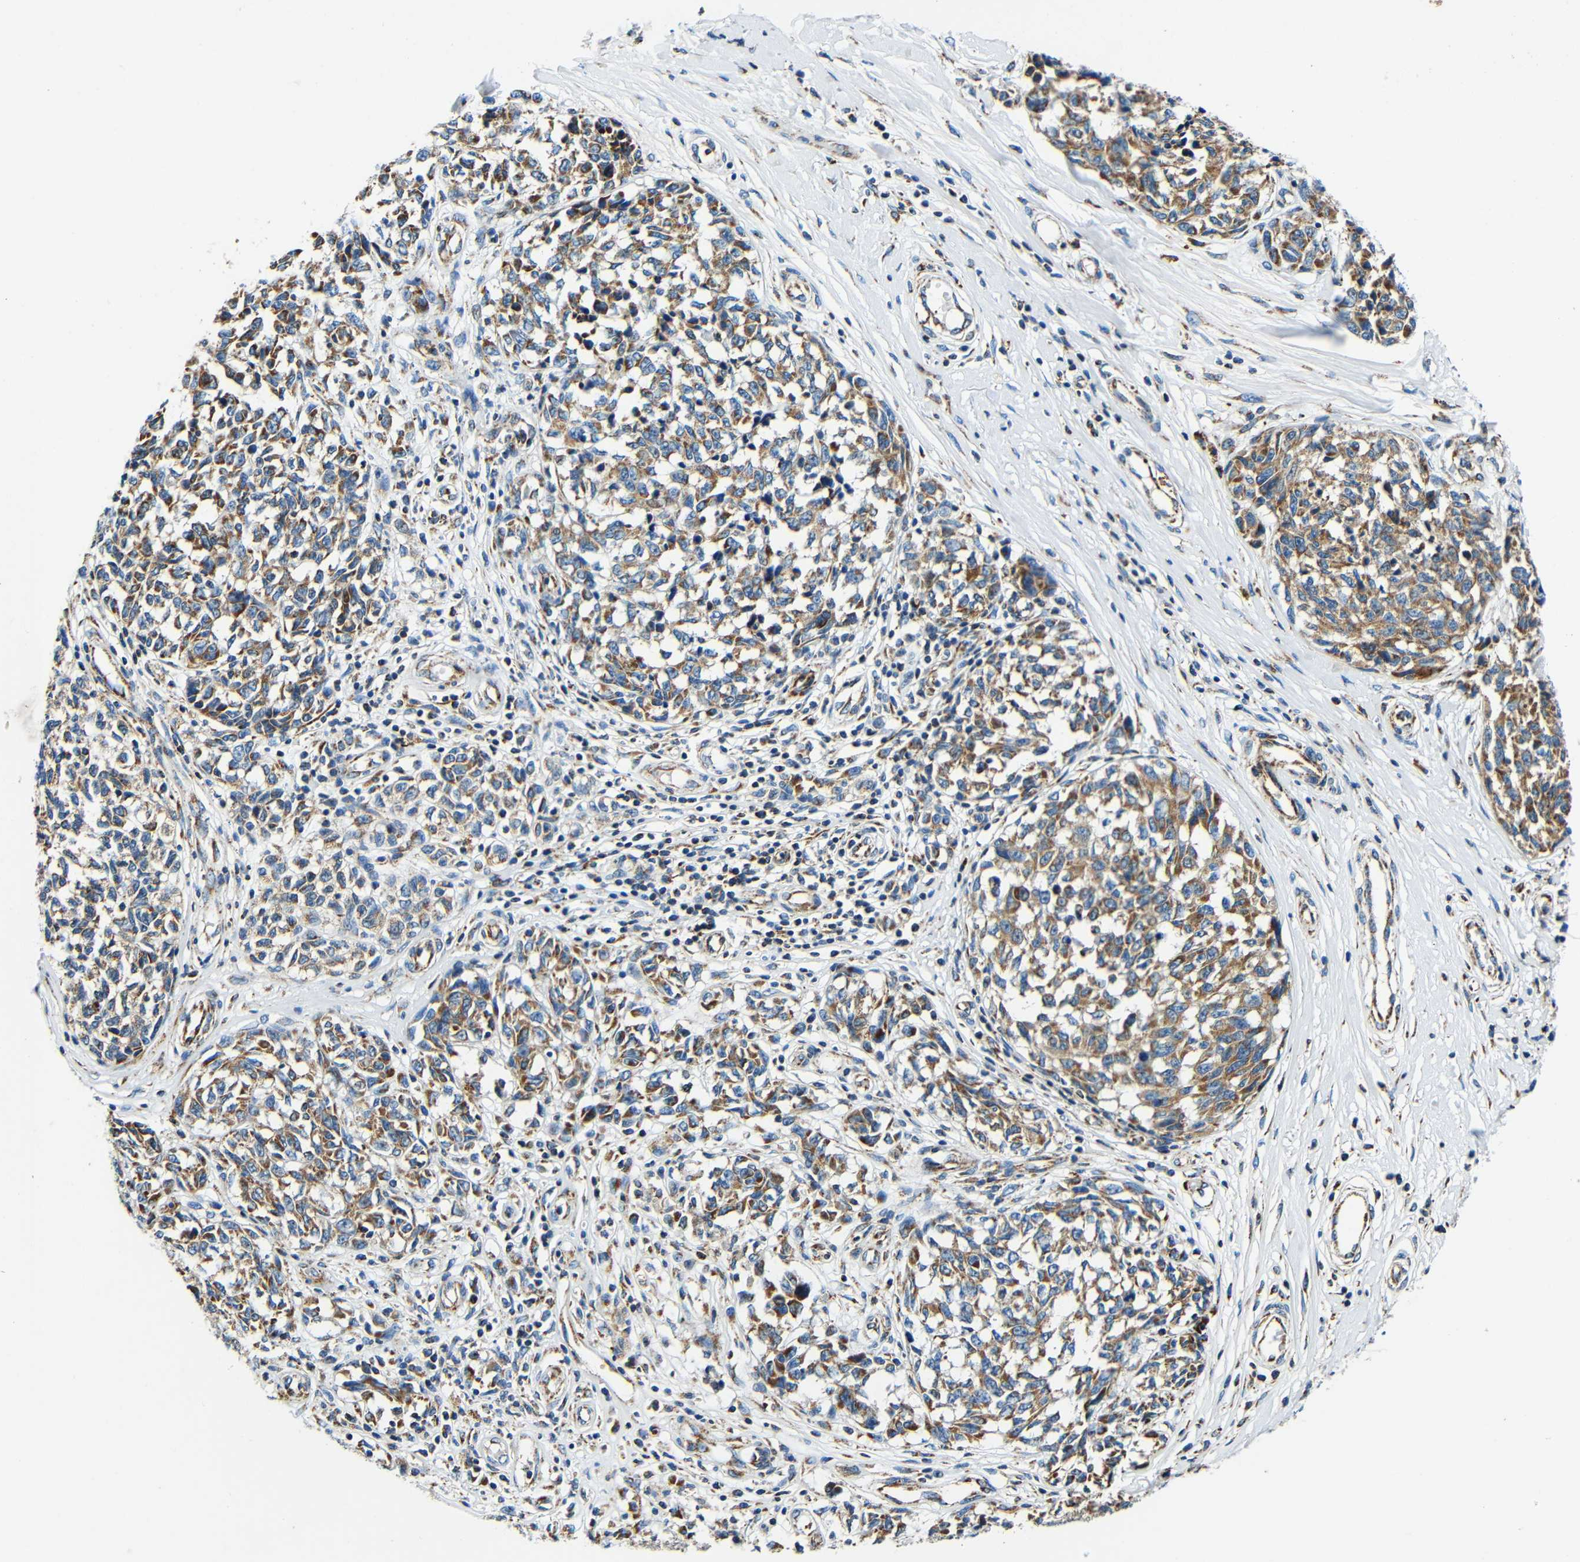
{"staining": {"intensity": "moderate", "quantity": ">75%", "location": "cytoplasmic/membranous"}, "tissue": "melanoma", "cell_type": "Tumor cells", "image_type": "cancer", "snomed": [{"axis": "morphology", "description": "Malignant melanoma, NOS"}, {"axis": "topography", "description": "Skin"}], "caption": "Tumor cells display moderate cytoplasmic/membranous expression in approximately >75% of cells in malignant melanoma.", "gene": "GALNT18", "patient": {"sex": "female", "age": 64}}